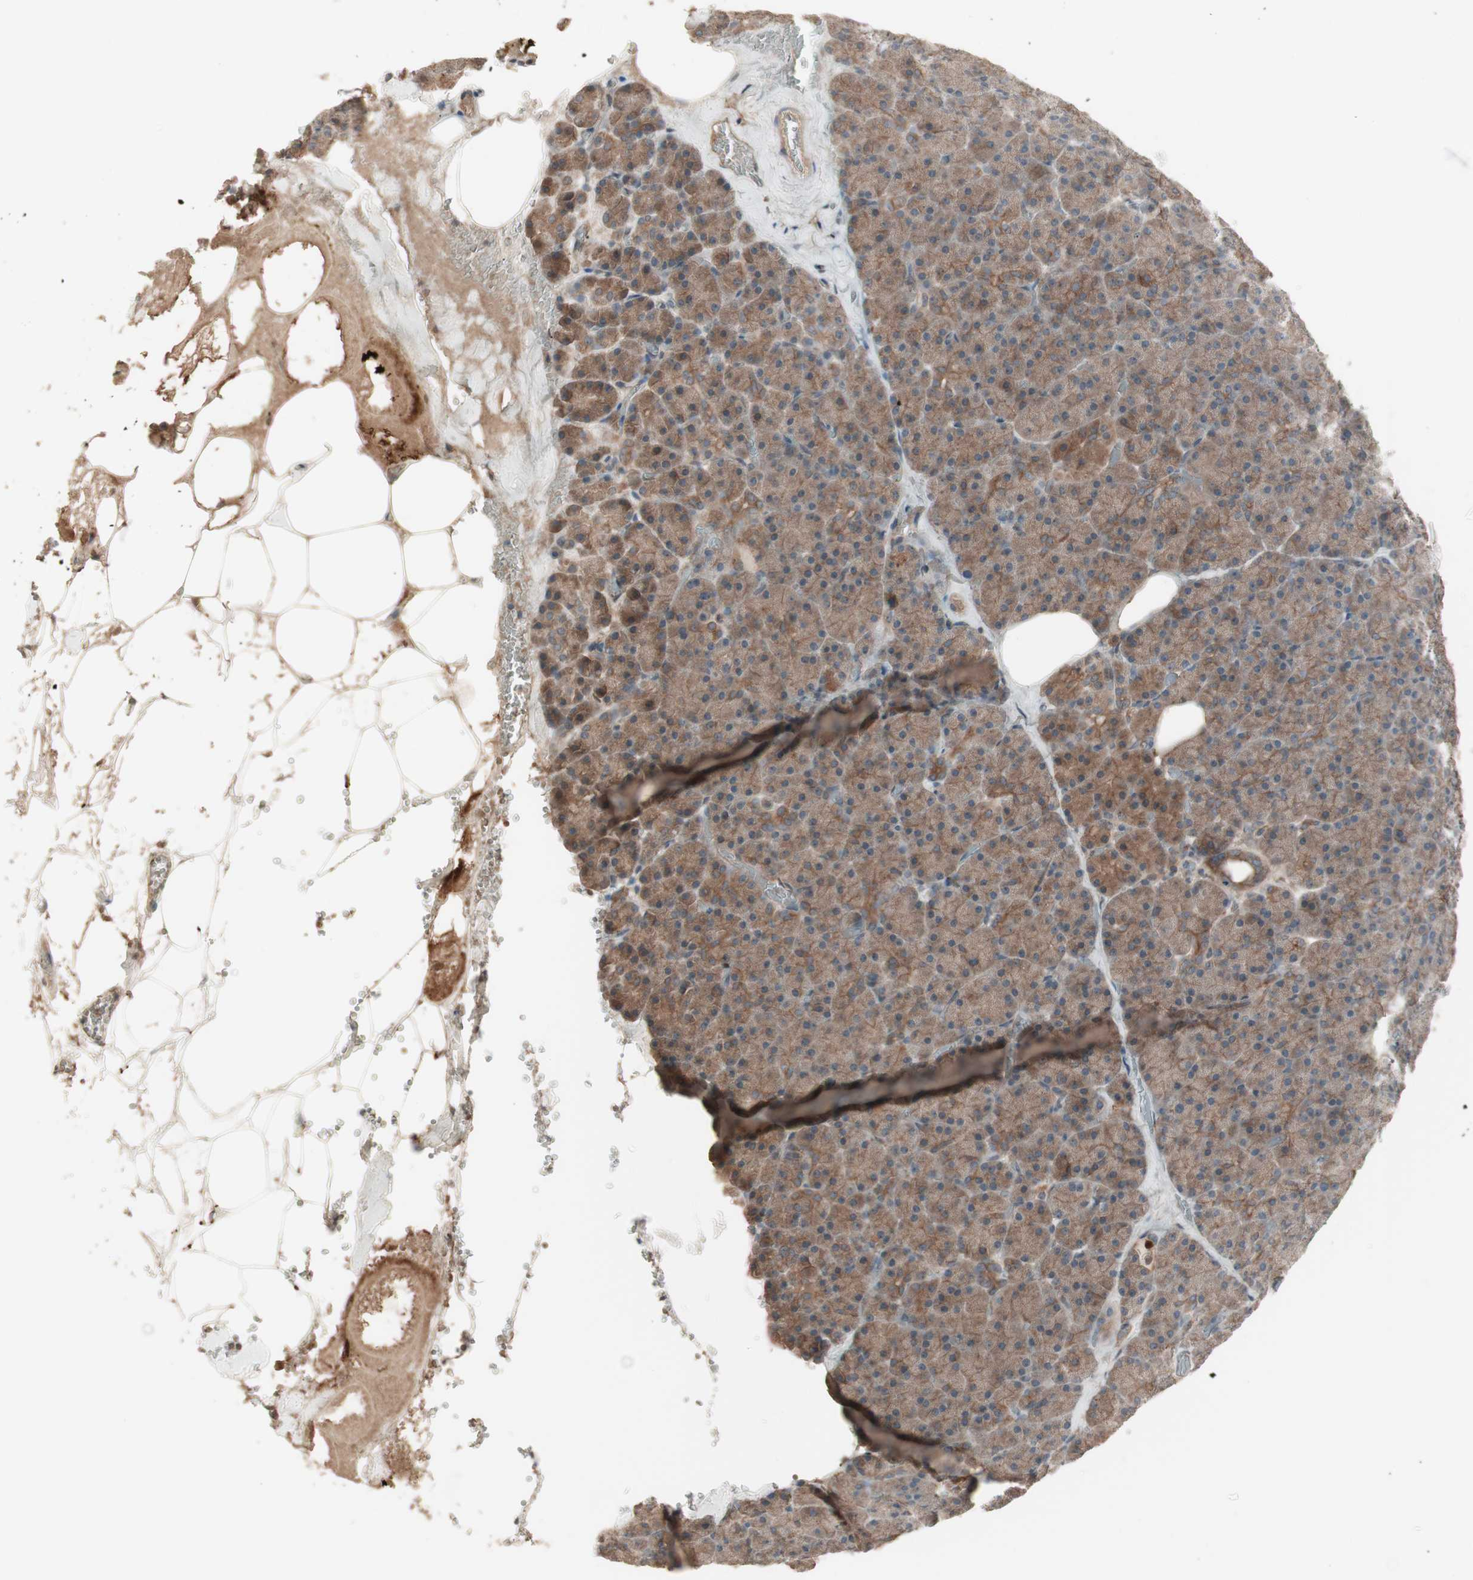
{"staining": {"intensity": "moderate", "quantity": ">75%", "location": "cytoplasmic/membranous"}, "tissue": "pancreas", "cell_type": "Exocrine glandular cells", "image_type": "normal", "snomed": [{"axis": "morphology", "description": "Normal tissue, NOS"}, {"axis": "topography", "description": "Pancreas"}], "caption": "An IHC histopathology image of benign tissue is shown. Protein staining in brown labels moderate cytoplasmic/membranous positivity in pancreas within exocrine glandular cells.", "gene": "TFPI", "patient": {"sex": "female", "age": 35}}